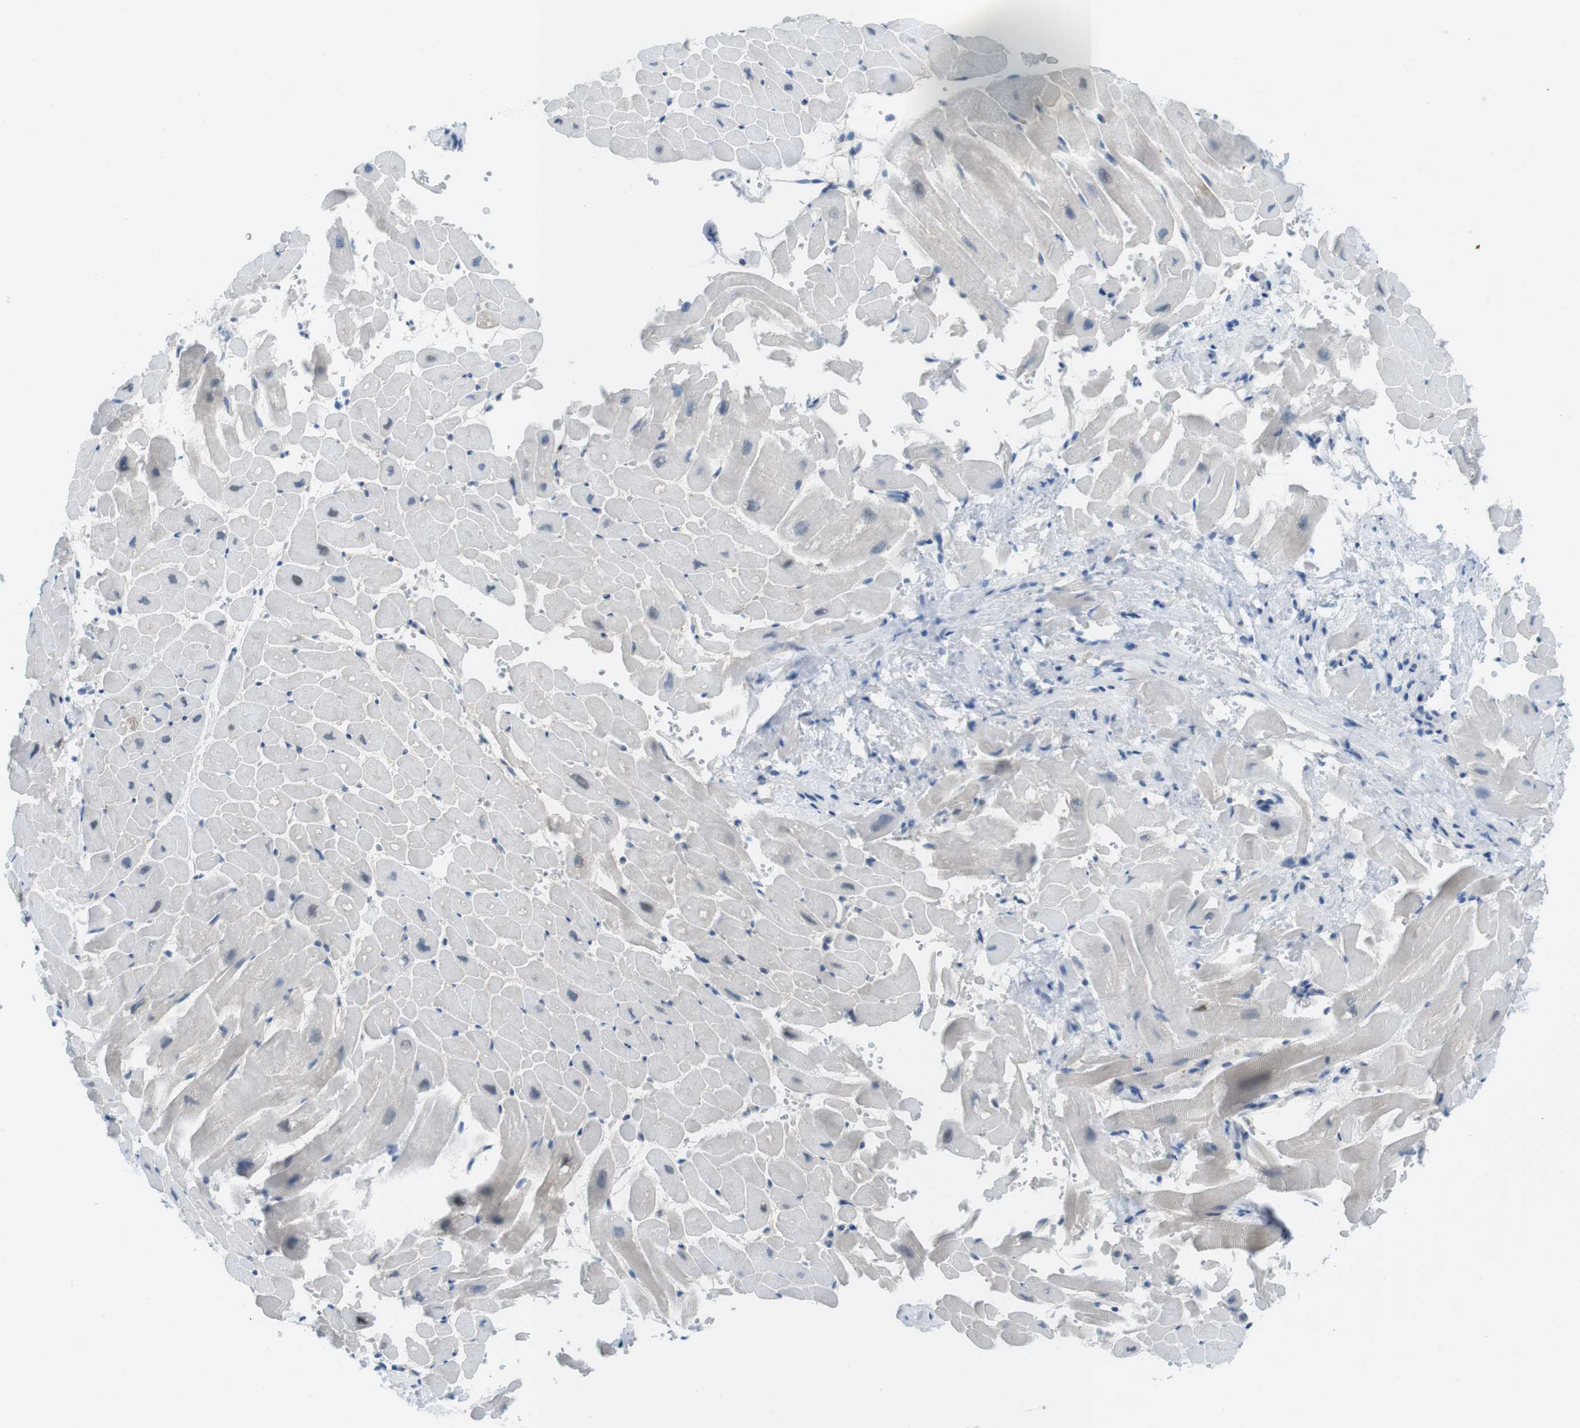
{"staining": {"intensity": "weak", "quantity": "<25%", "location": "cytoplasmic/membranous"}, "tissue": "heart muscle", "cell_type": "Cardiomyocytes", "image_type": "normal", "snomed": [{"axis": "morphology", "description": "Normal tissue, NOS"}, {"axis": "topography", "description": "Heart"}], "caption": "This is a histopathology image of IHC staining of normal heart muscle, which shows no positivity in cardiomyocytes. (Immunohistochemistry, brightfield microscopy, high magnification).", "gene": "CASP2", "patient": {"sex": "male", "age": 45}}